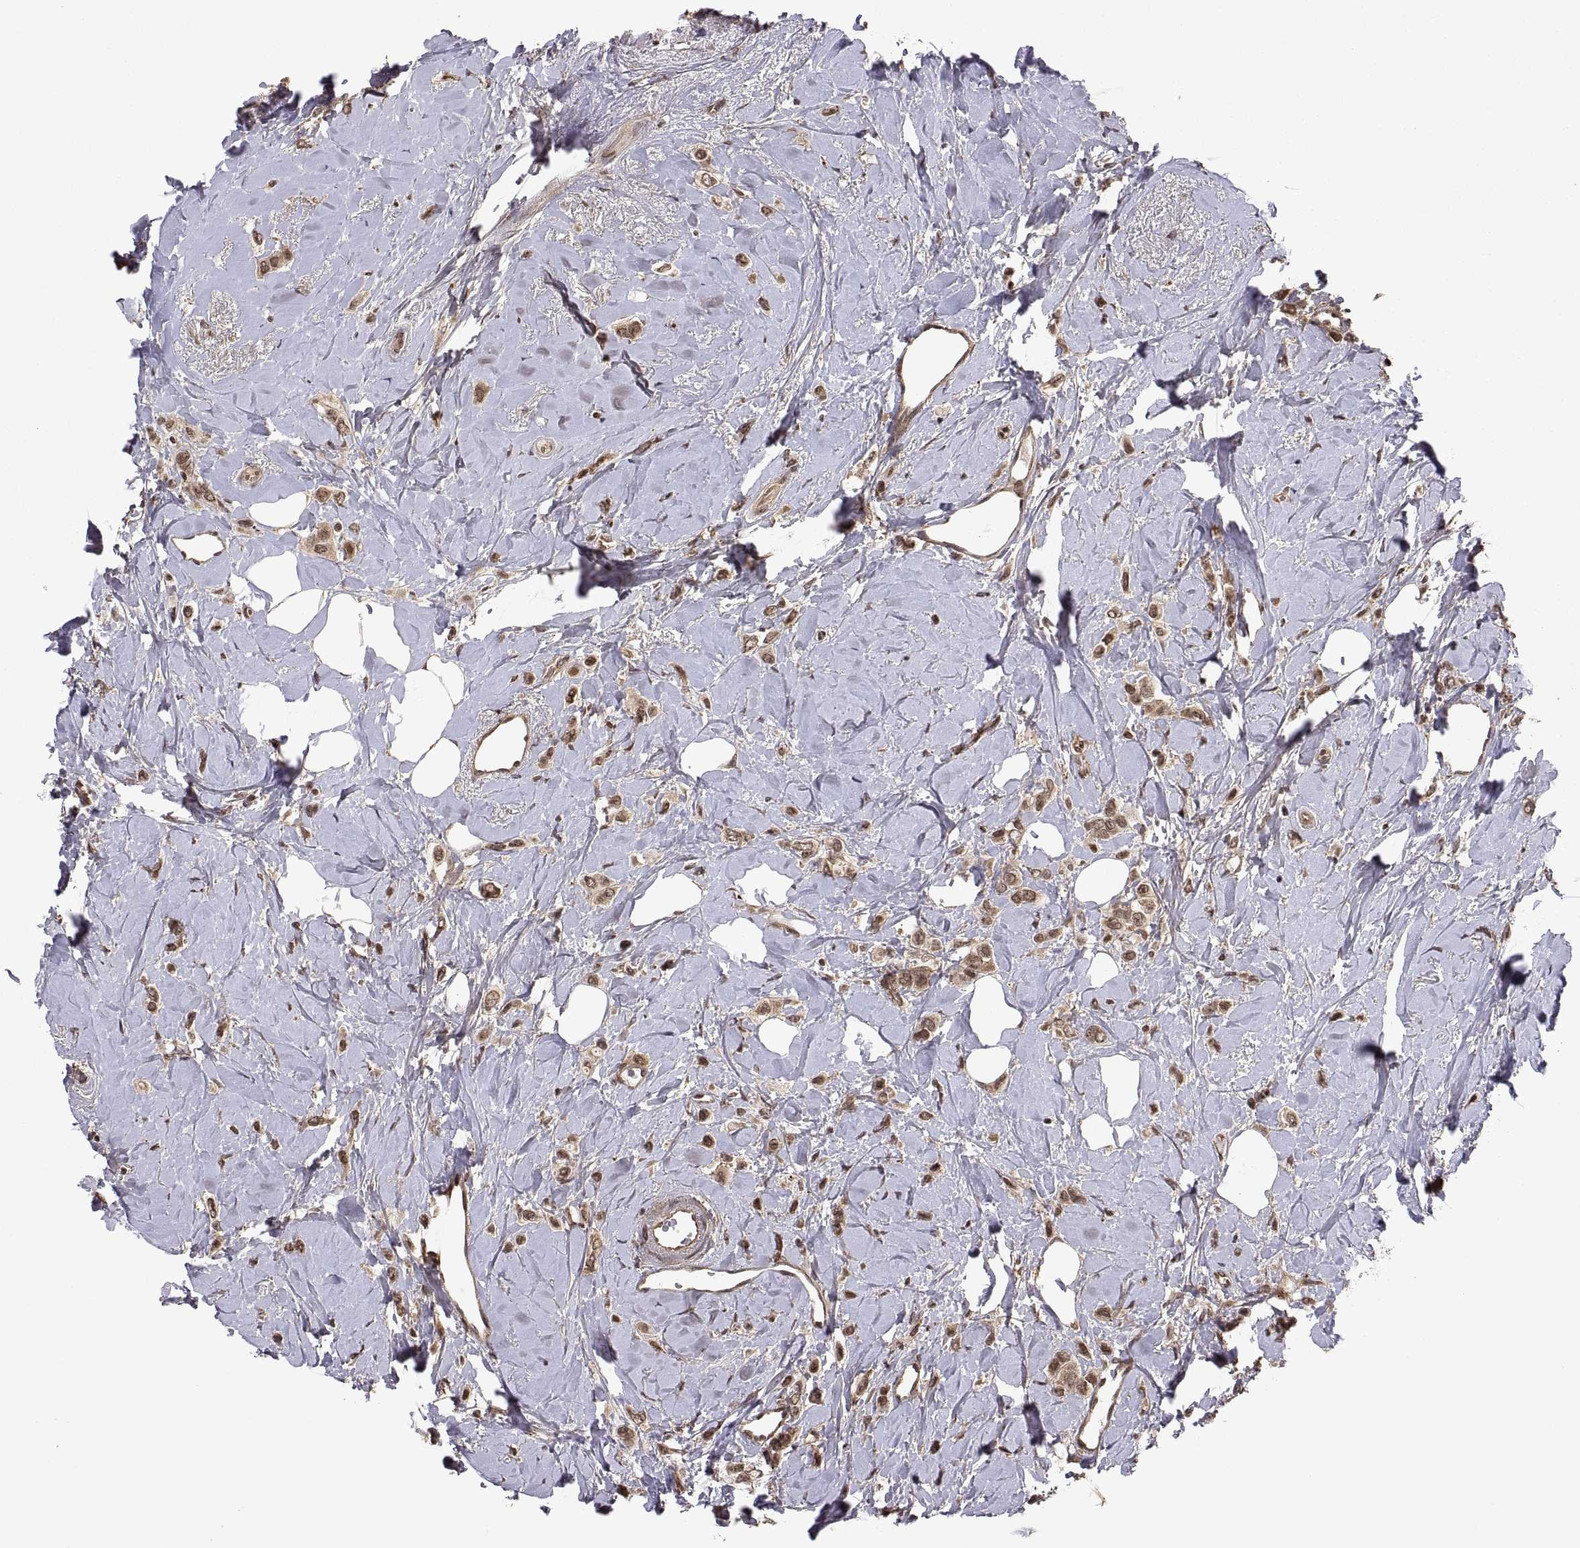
{"staining": {"intensity": "moderate", "quantity": "25%-75%", "location": "cytoplasmic/membranous,nuclear"}, "tissue": "breast cancer", "cell_type": "Tumor cells", "image_type": "cancer", "snomed": [{"axis": "morphology", "description": "Lobular carcinoma"}, {"axis": "topography", "description": "Breast"}], "caption": "Tumor cells demonstrate medium levels of moderate cytoplasmic/membranous and nuclear expression in approximately 25%-75% of cells in human breast lobular carcinoma.", "gene": "ZNRF2", "patient": {"sex": "female", "age": 66}}